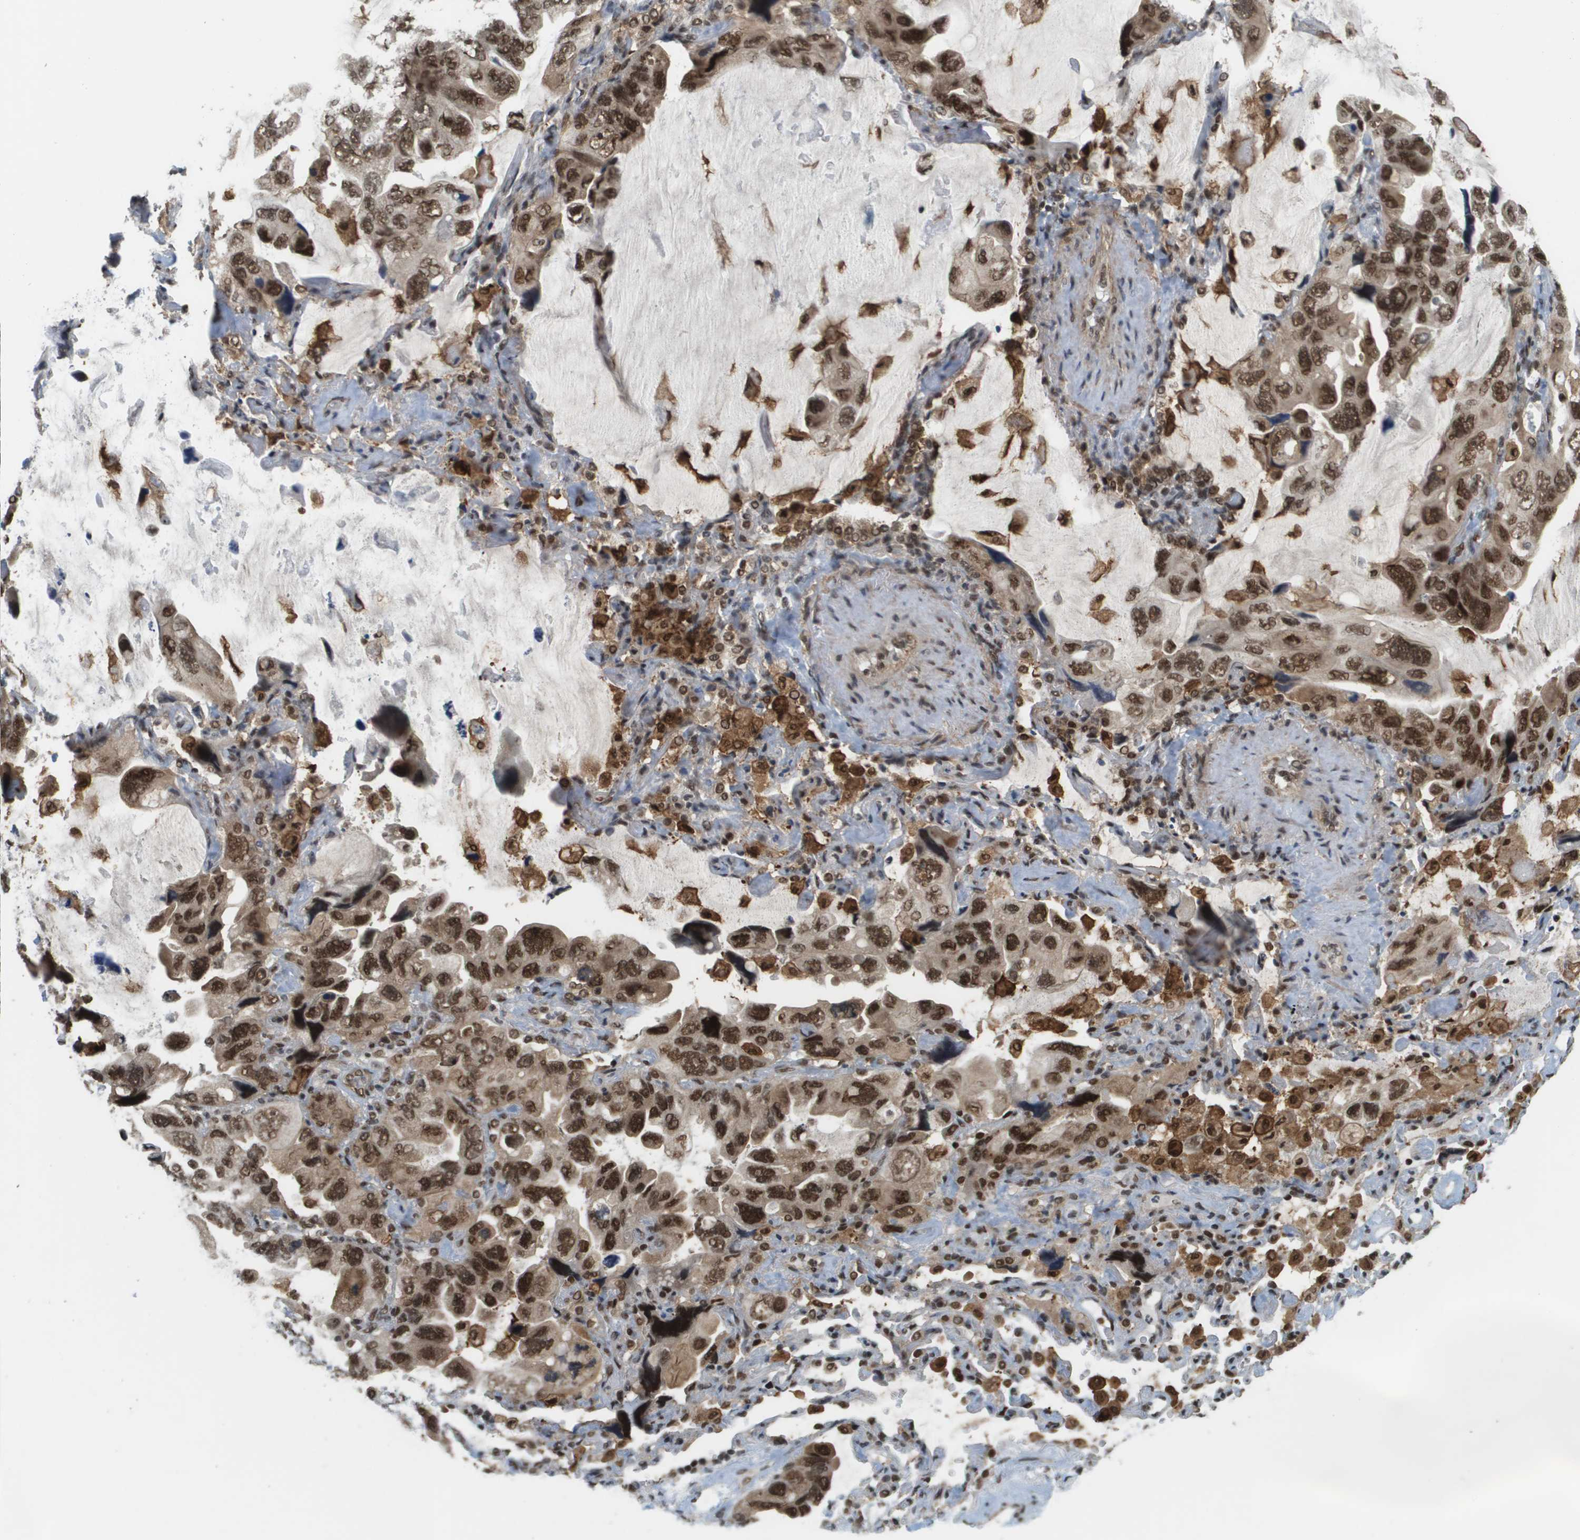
{"staining": {"intensity": "strong", "quantity": ">75%", "location": "nuclear"}, "tissue": "lung cancer", "cell_type": "Tumor cells", "image_type": "cancer", "snomed": [{"axis": "morphology", "description": "Squamous cell carcinoma, NOS"}, {"axis": "topography", "description": "Lung"}], "caption": "Immunohistochemistry (IHC) image of neoplastic tissue: lung squamous cell carcinoma stained using immunohistochemistry (IHC) demonstrates high levels of strong protein expression localized specifically in the nuclear of tumor cells, appearing as a nuclear brown color.", "gene": "PRCC", "patient": {"sex": "female", "age": 73}}